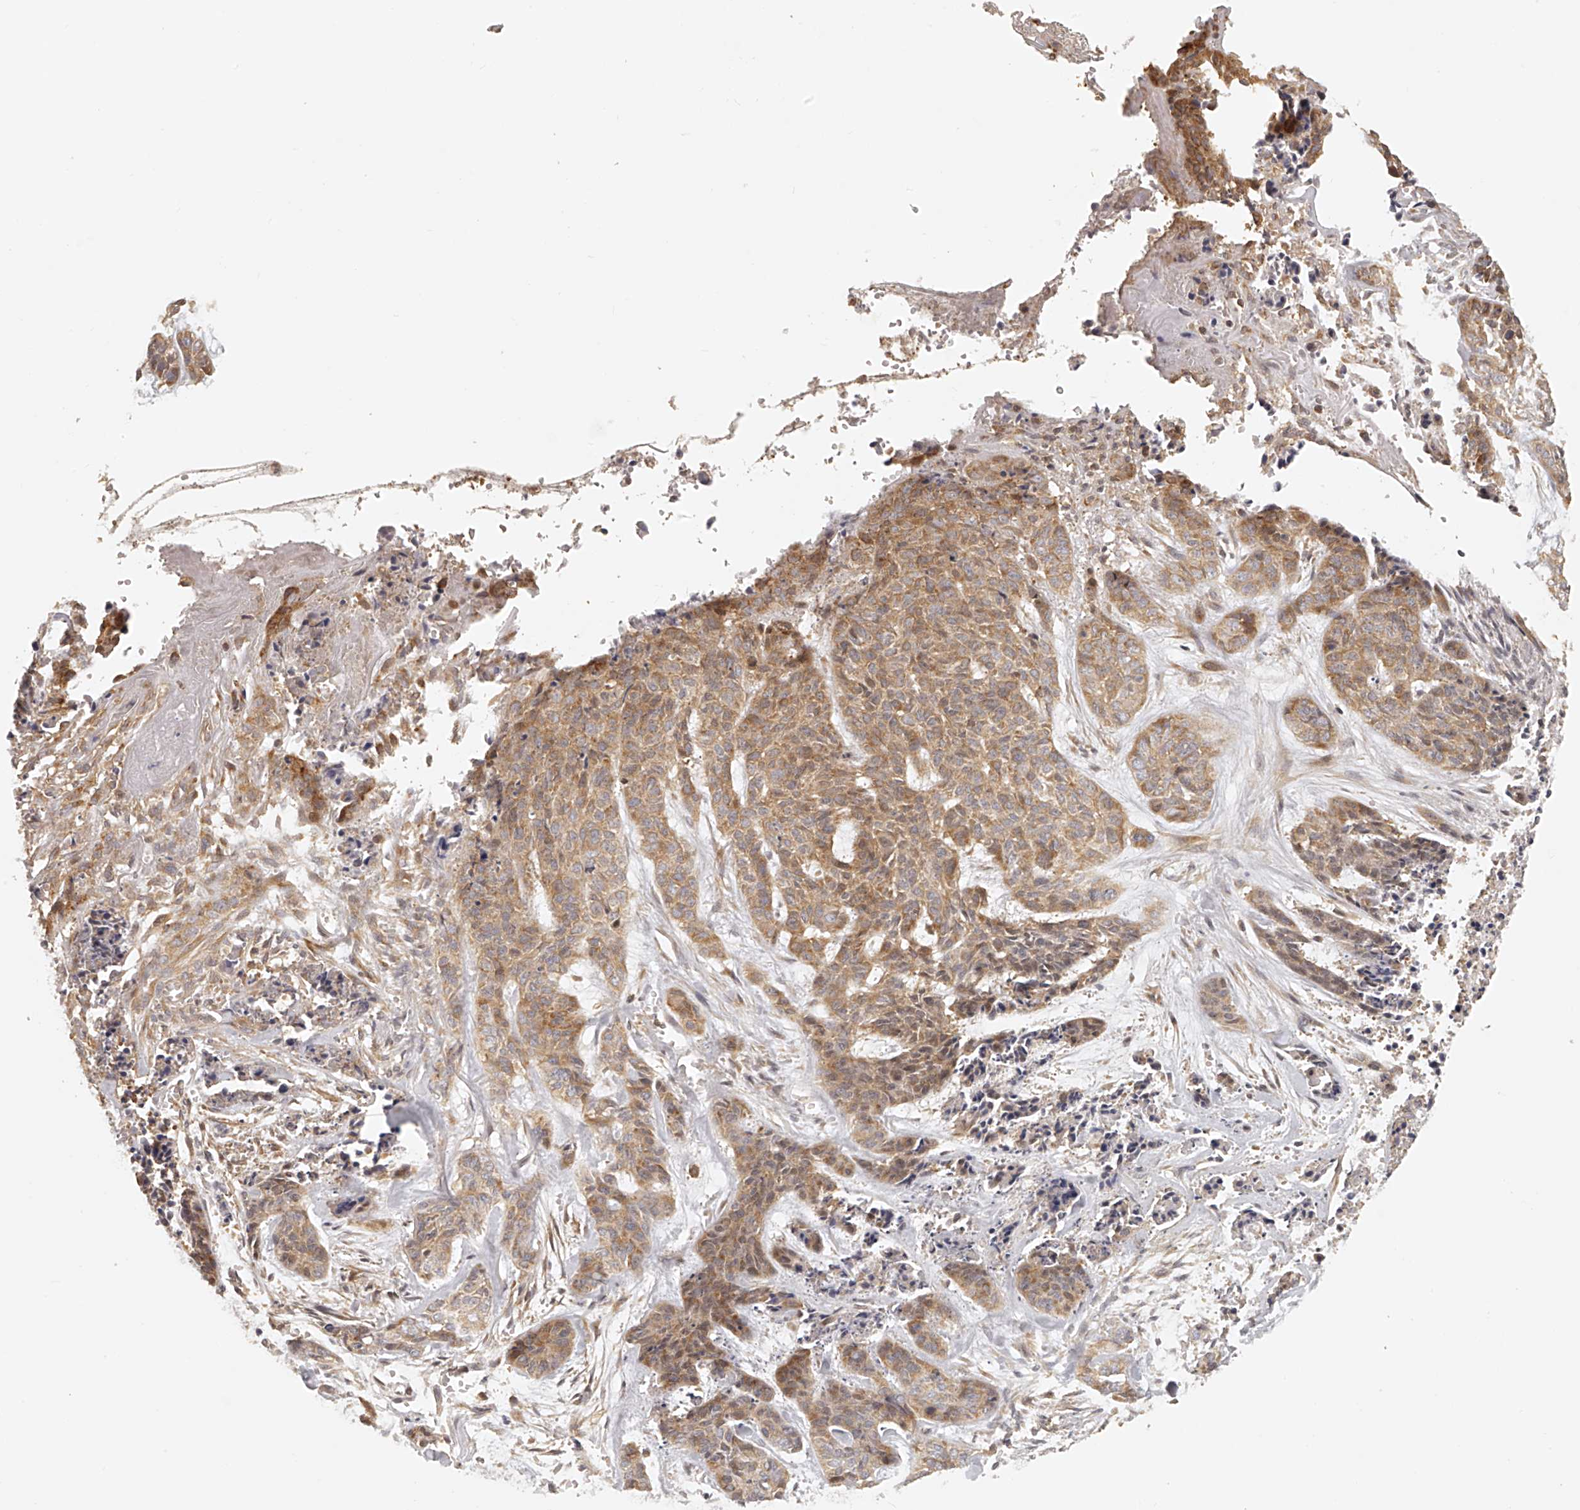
{"staining": {"intensity": "moderate", "quantity": ">75%", "location": "cytoplasmic/membranous"}, "tissue": "skin cancer", "cell_type": "Tumor cells", "image_type": "cancer", "snomed": [{"axis": "morphology", "description": "Basal cell carcinoma"}, {"axis": "topography", "description": "Skin"}], "caption": "Human skin basal cell carcinoma stained with a protein marker reveals moderate staining in tumor cells.", "gene": "EIF3I", "patient": {"sex": "female", "age": 64}}